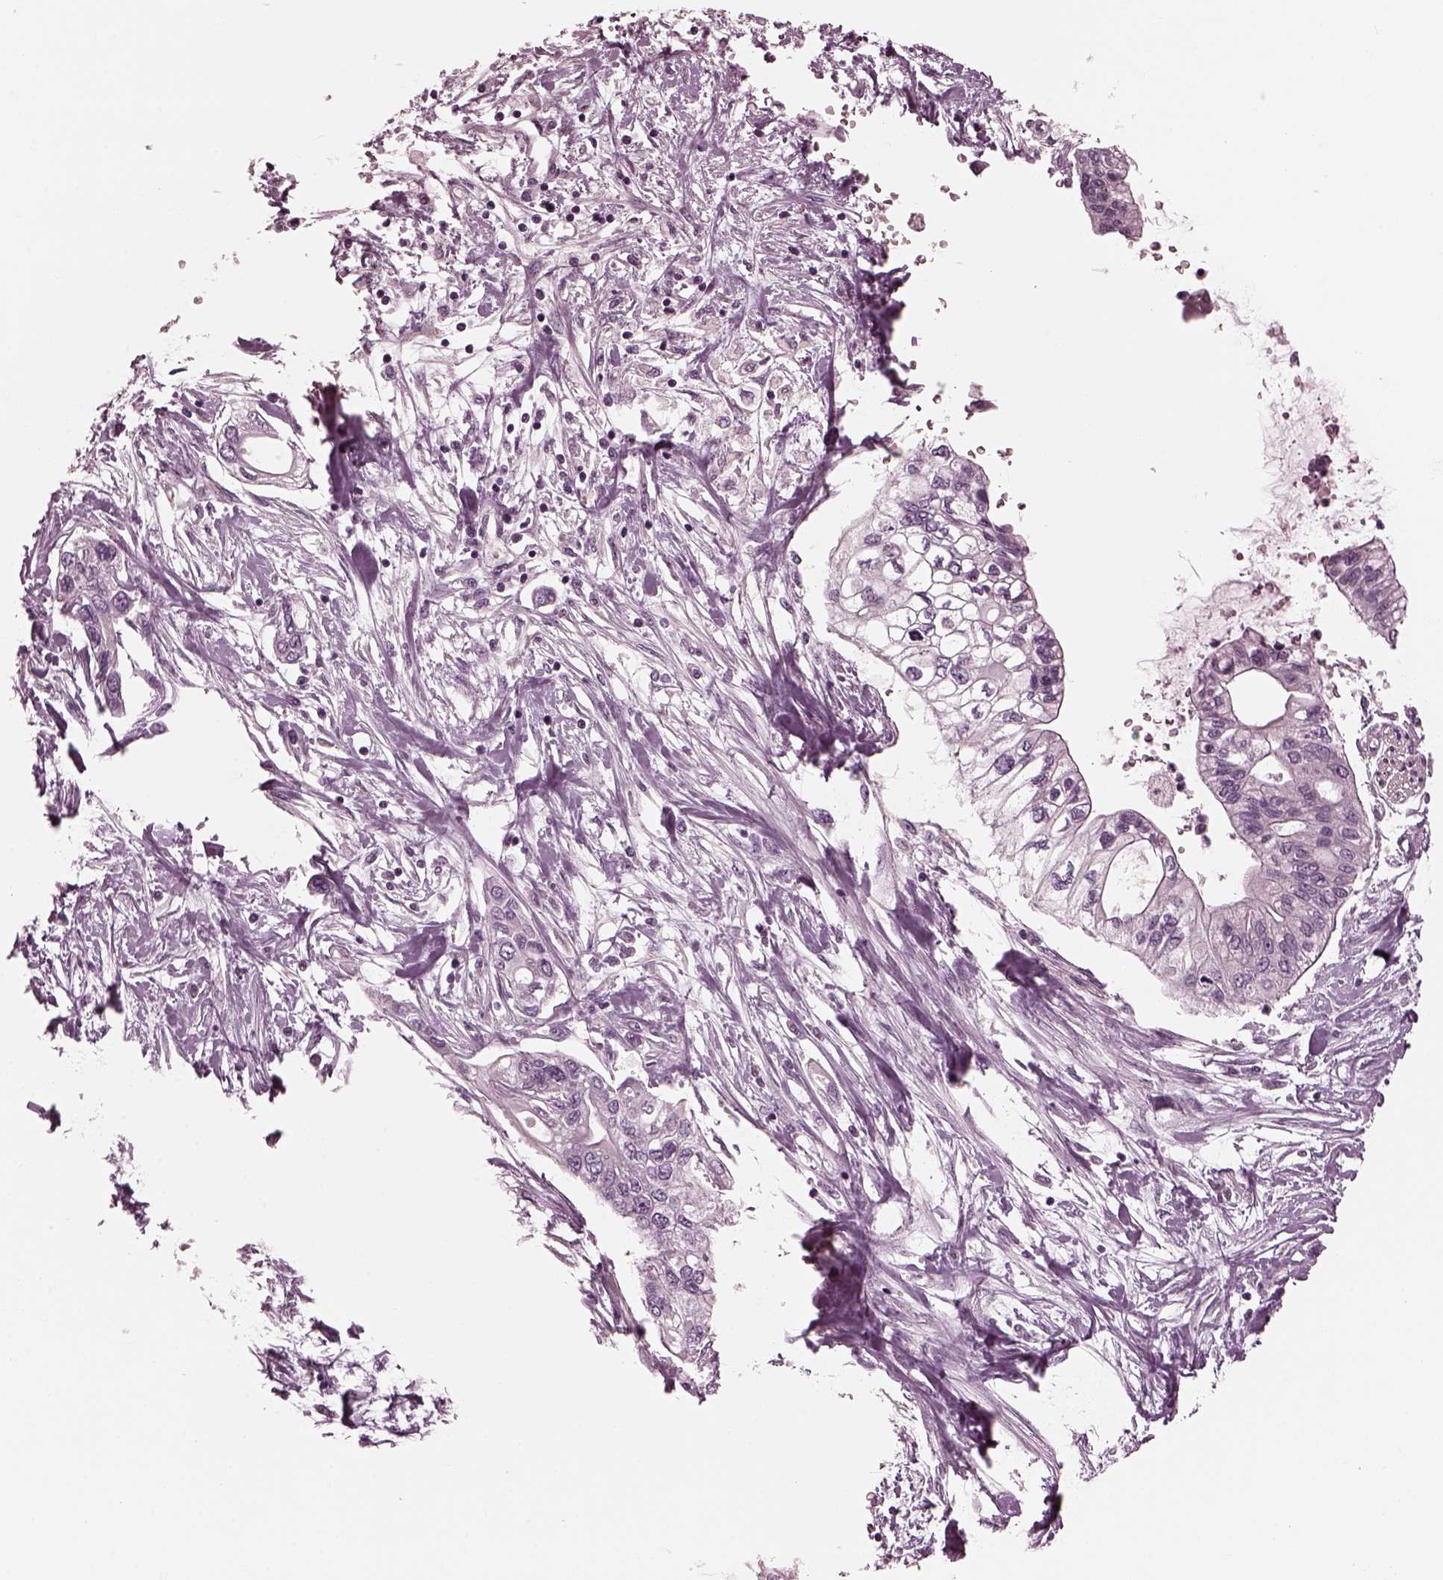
{"staining": {"intensity": "negative", "quantity": "none", "location": "none"}, "tissue": "pancreatic cancer", "cell_type": "Tumor cells", "image_type": "cancer", "snomed": [{"axis": "morphology", "description": "Adenocarcinoma, NOS"}, {"axis": "topography", "description": "Pancreas"}], "caption": "This is an immunohistochemistry (IHC) image of human pancreatic adenocarcinoma. There is no expression in tumor cells.", "gene": "KIF6", "patient": {"sex": "female", "age": 77}}